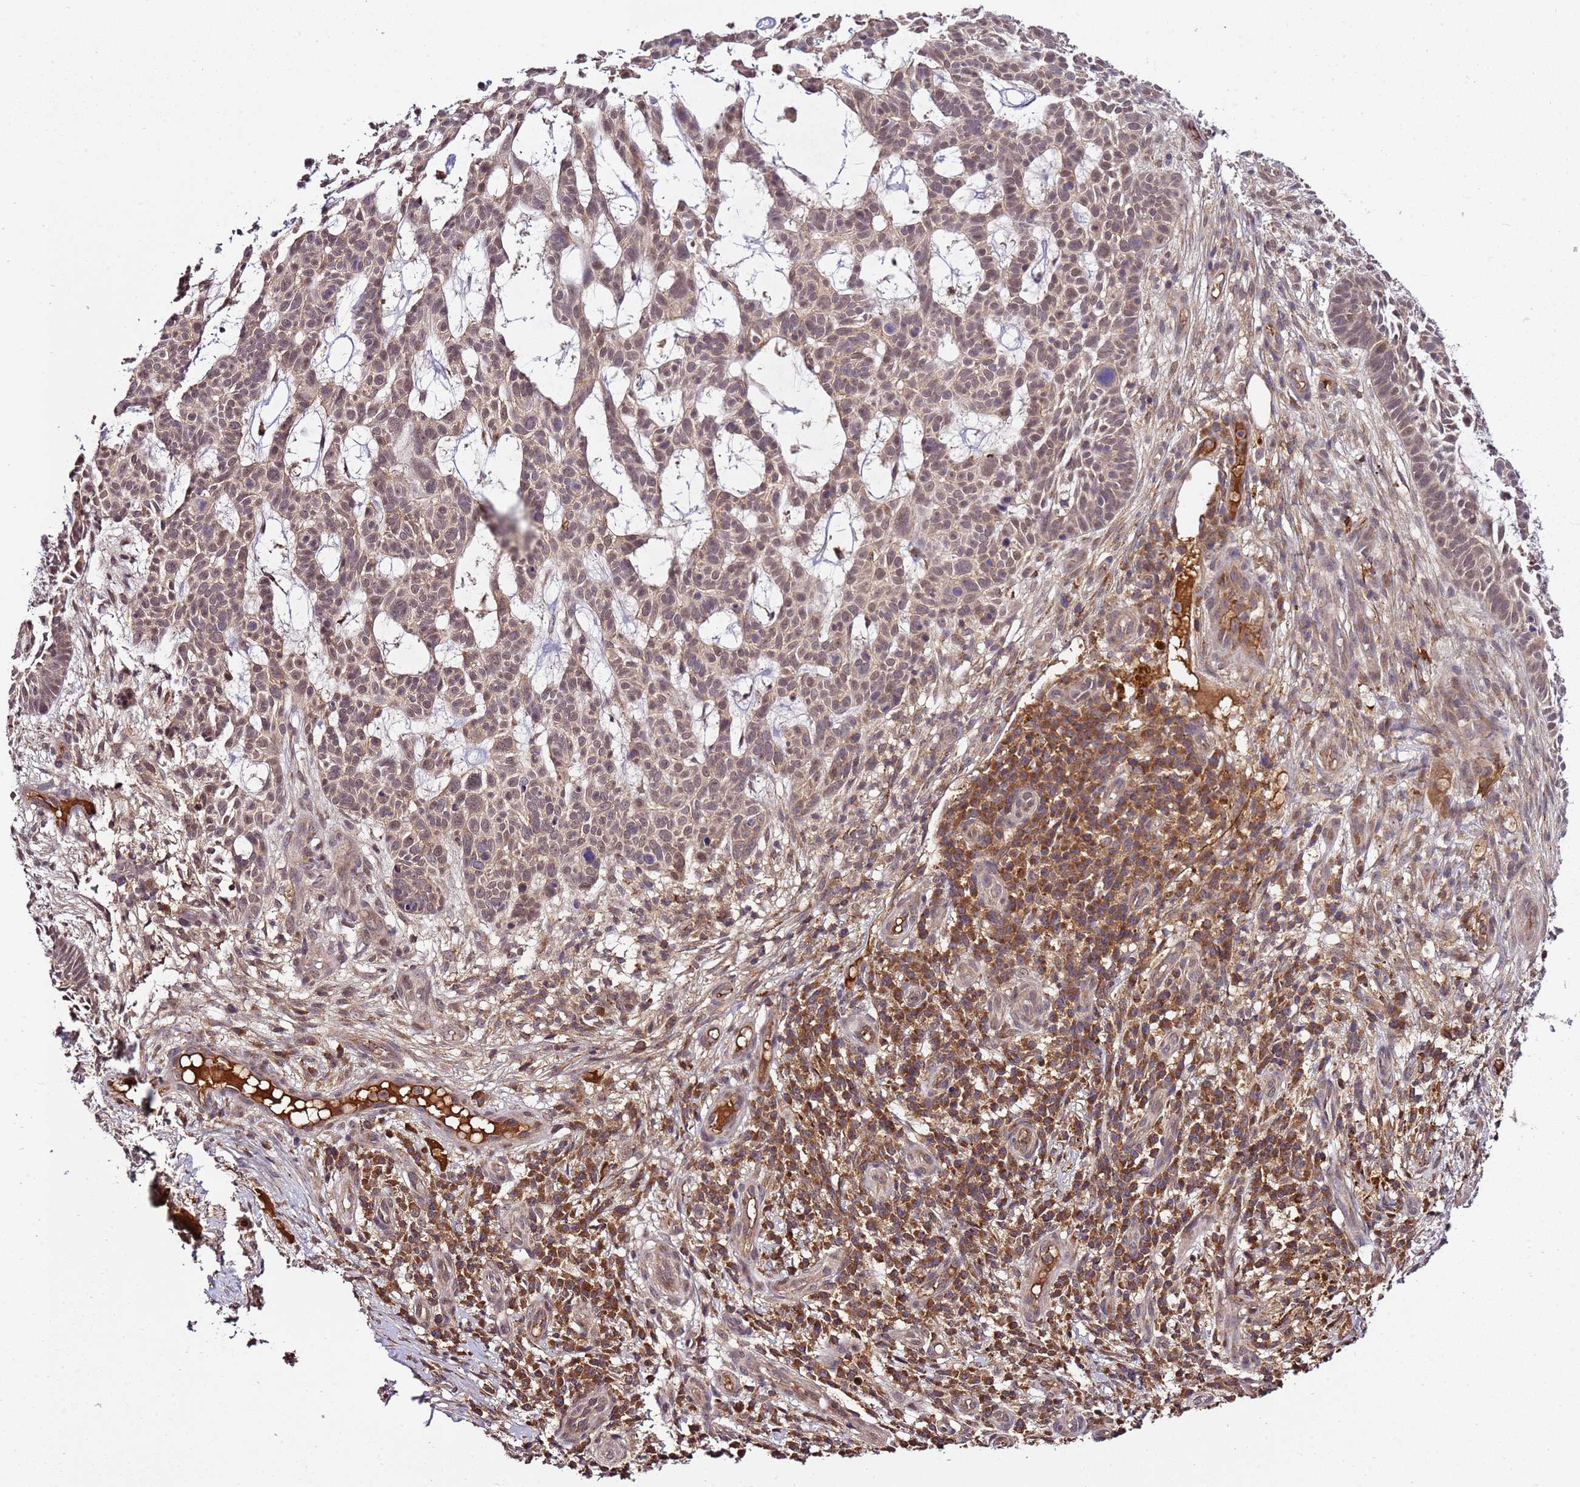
{"staining": {"intensity": "weak", "quantity": "25%-75%", "location": "nuclear"}, "tissue": "skin cancer", "cell_type": "Tumor cells", "image_type": "cancer", "snomed": [{"axis": "morphology", "description": "Basal cell carcinoma"}, {"axis": "topography", "description": "Skin"}], "caption": "Brown immunohistochemical staining in skin cancer (basal cell carcinoma) exhibits weak nuclear positivity in about 25%-75% of tumor cells.", "gene": "ZNF624", "patient": {"sex": "male", "age": 89}}